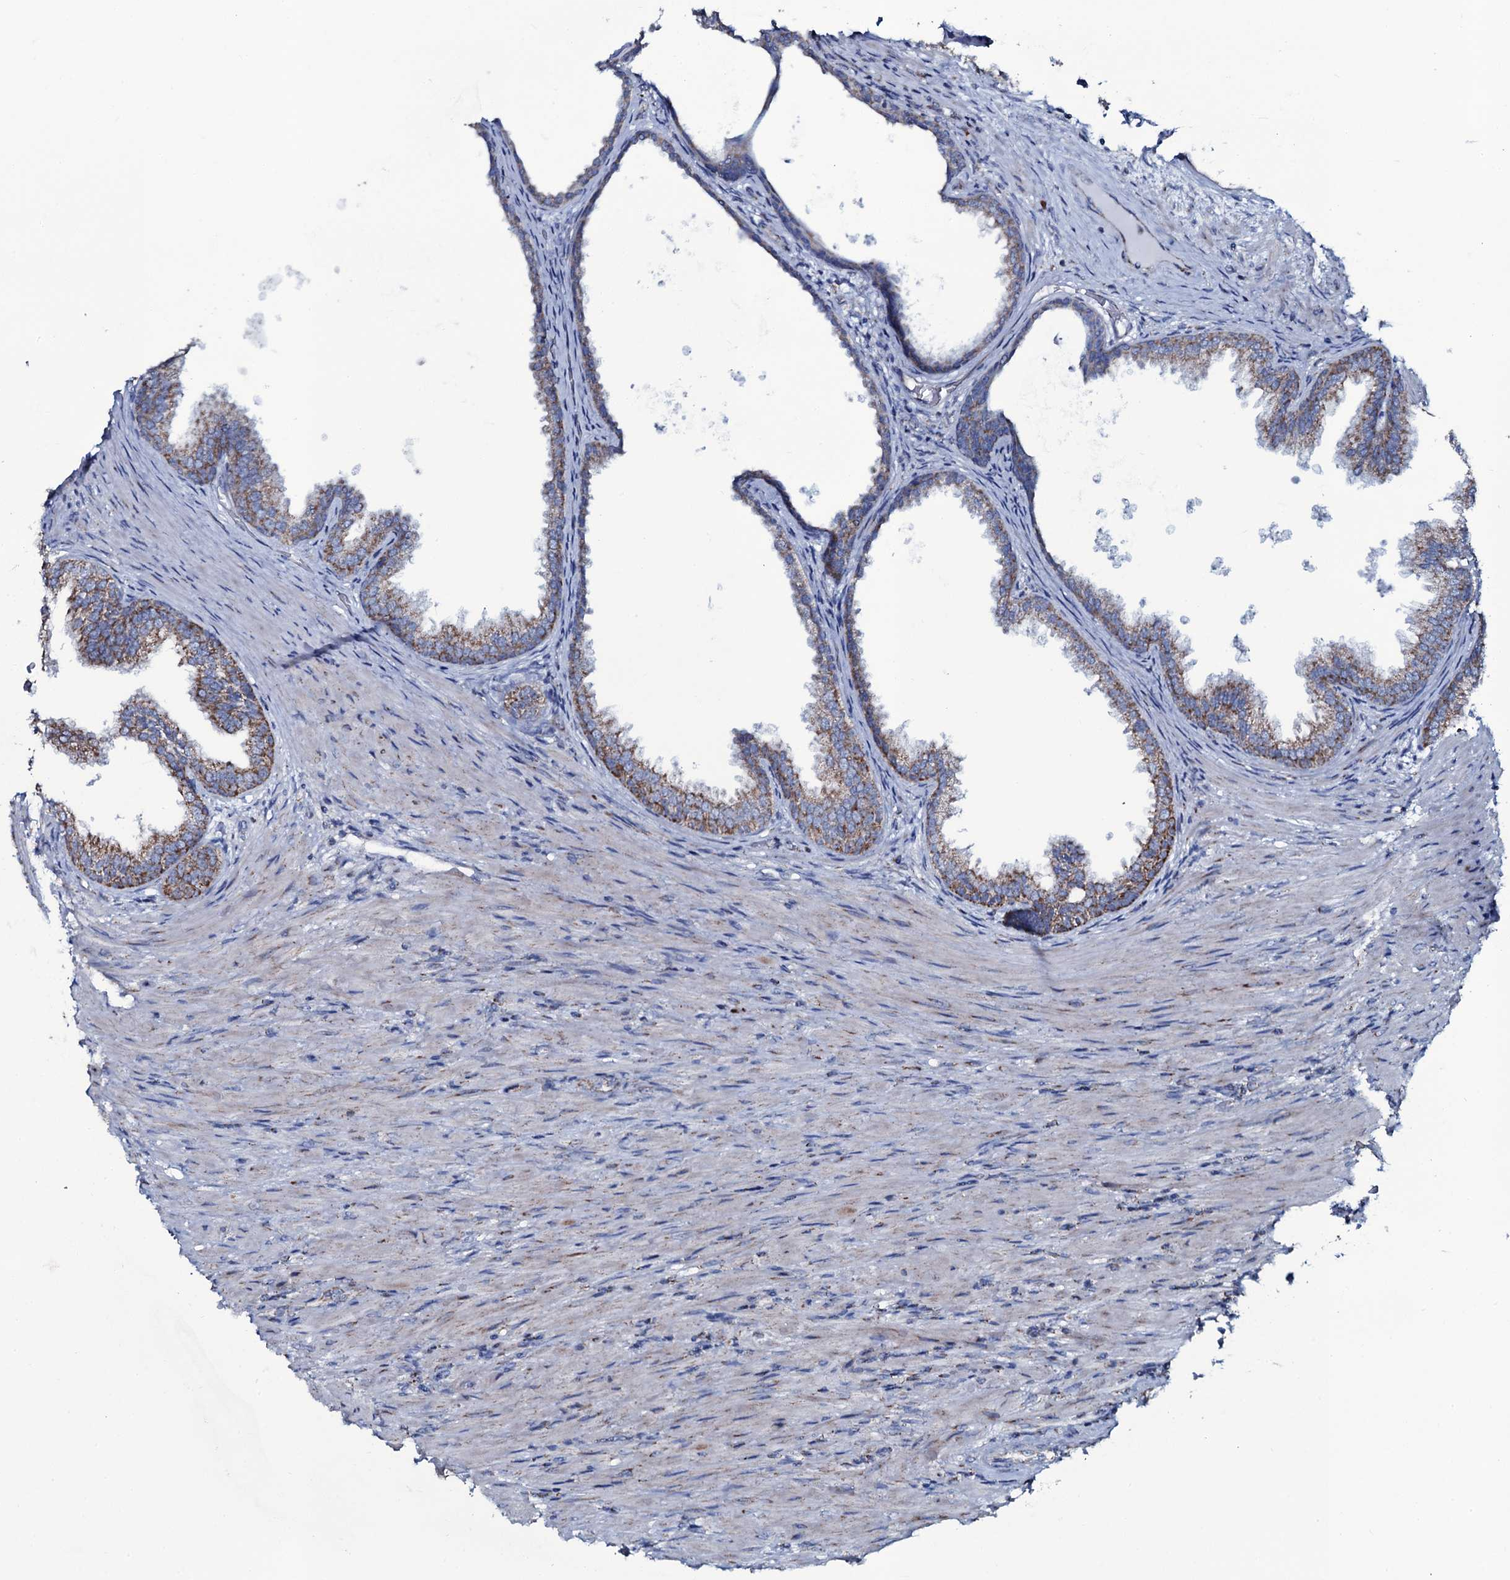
{"staining": {"intensity": "strong", "quantity": "25%-75%", "location": "cytoplasmic/membranous"}, "tissue": "prostate", "cell_type": "Glandular cells", "image_type": "normal", "snomed": [{"axis": "morphology", "description": "Normal tissue, NOS"}, {"axis": "topography", "description": "Prostate"}], "caption": "Brown immunohistochemical staining in unremarkable human prostate exhibits strong cytoplasmic/membranous staining in about 25%-75% of glandular cells. (DAB IHC, brown staining for protein, blue staining for nuclei).", "gene": "MRPS35", "patient": {"sex": "male", "age": 76}}